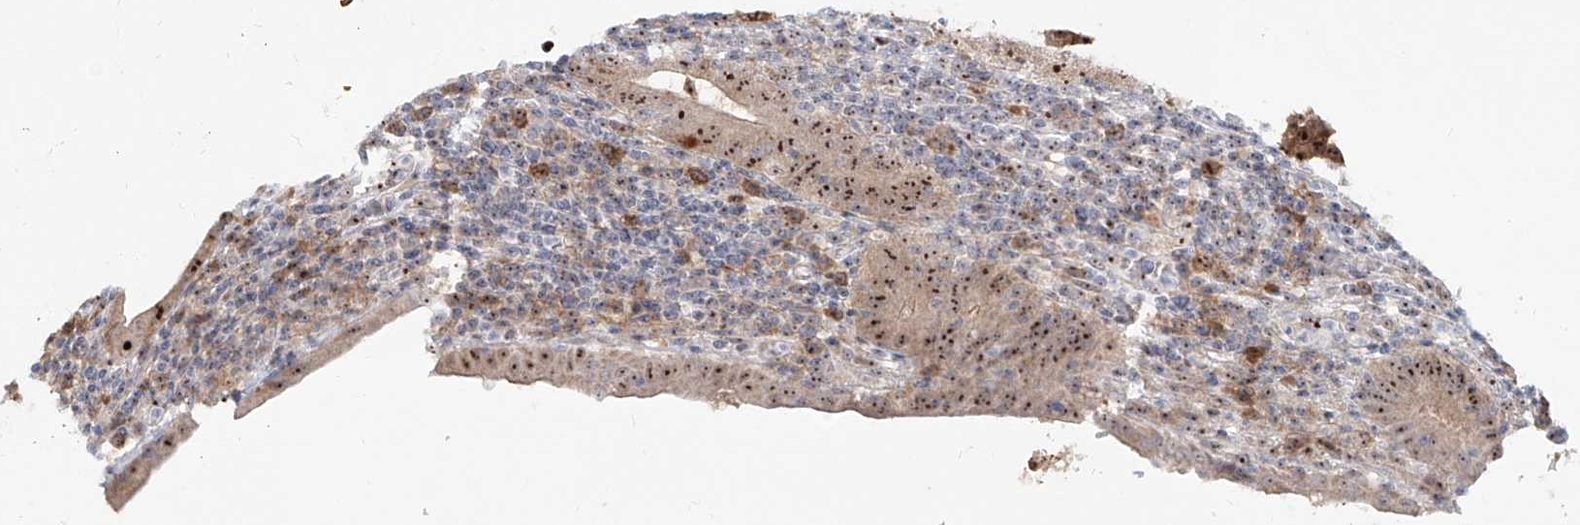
{"staining": {"intensity": "strong", "quantity": ">75%", "location": "cytoplasmic/membranous,nuclear"}, "tissue": "colorectal cancer", "cell_type": "Tumor cells", "image_type": "cancer", "snomed": [{"axis": "morphology", "description": "Normal tissue, NOS"}, {"axis": "morphology", "description": "Adenocarcinoma, NOS"}, {"axis": "topography", "description": "Colon"}], "caption": "Strong cytoplasmic/membranous and nuclear positivity is appreciated in about >75% of tumor cells in colorectal adenocarcinoma.", "gene": "BYSL", "patient": {"sex": "female", "age": 75}}